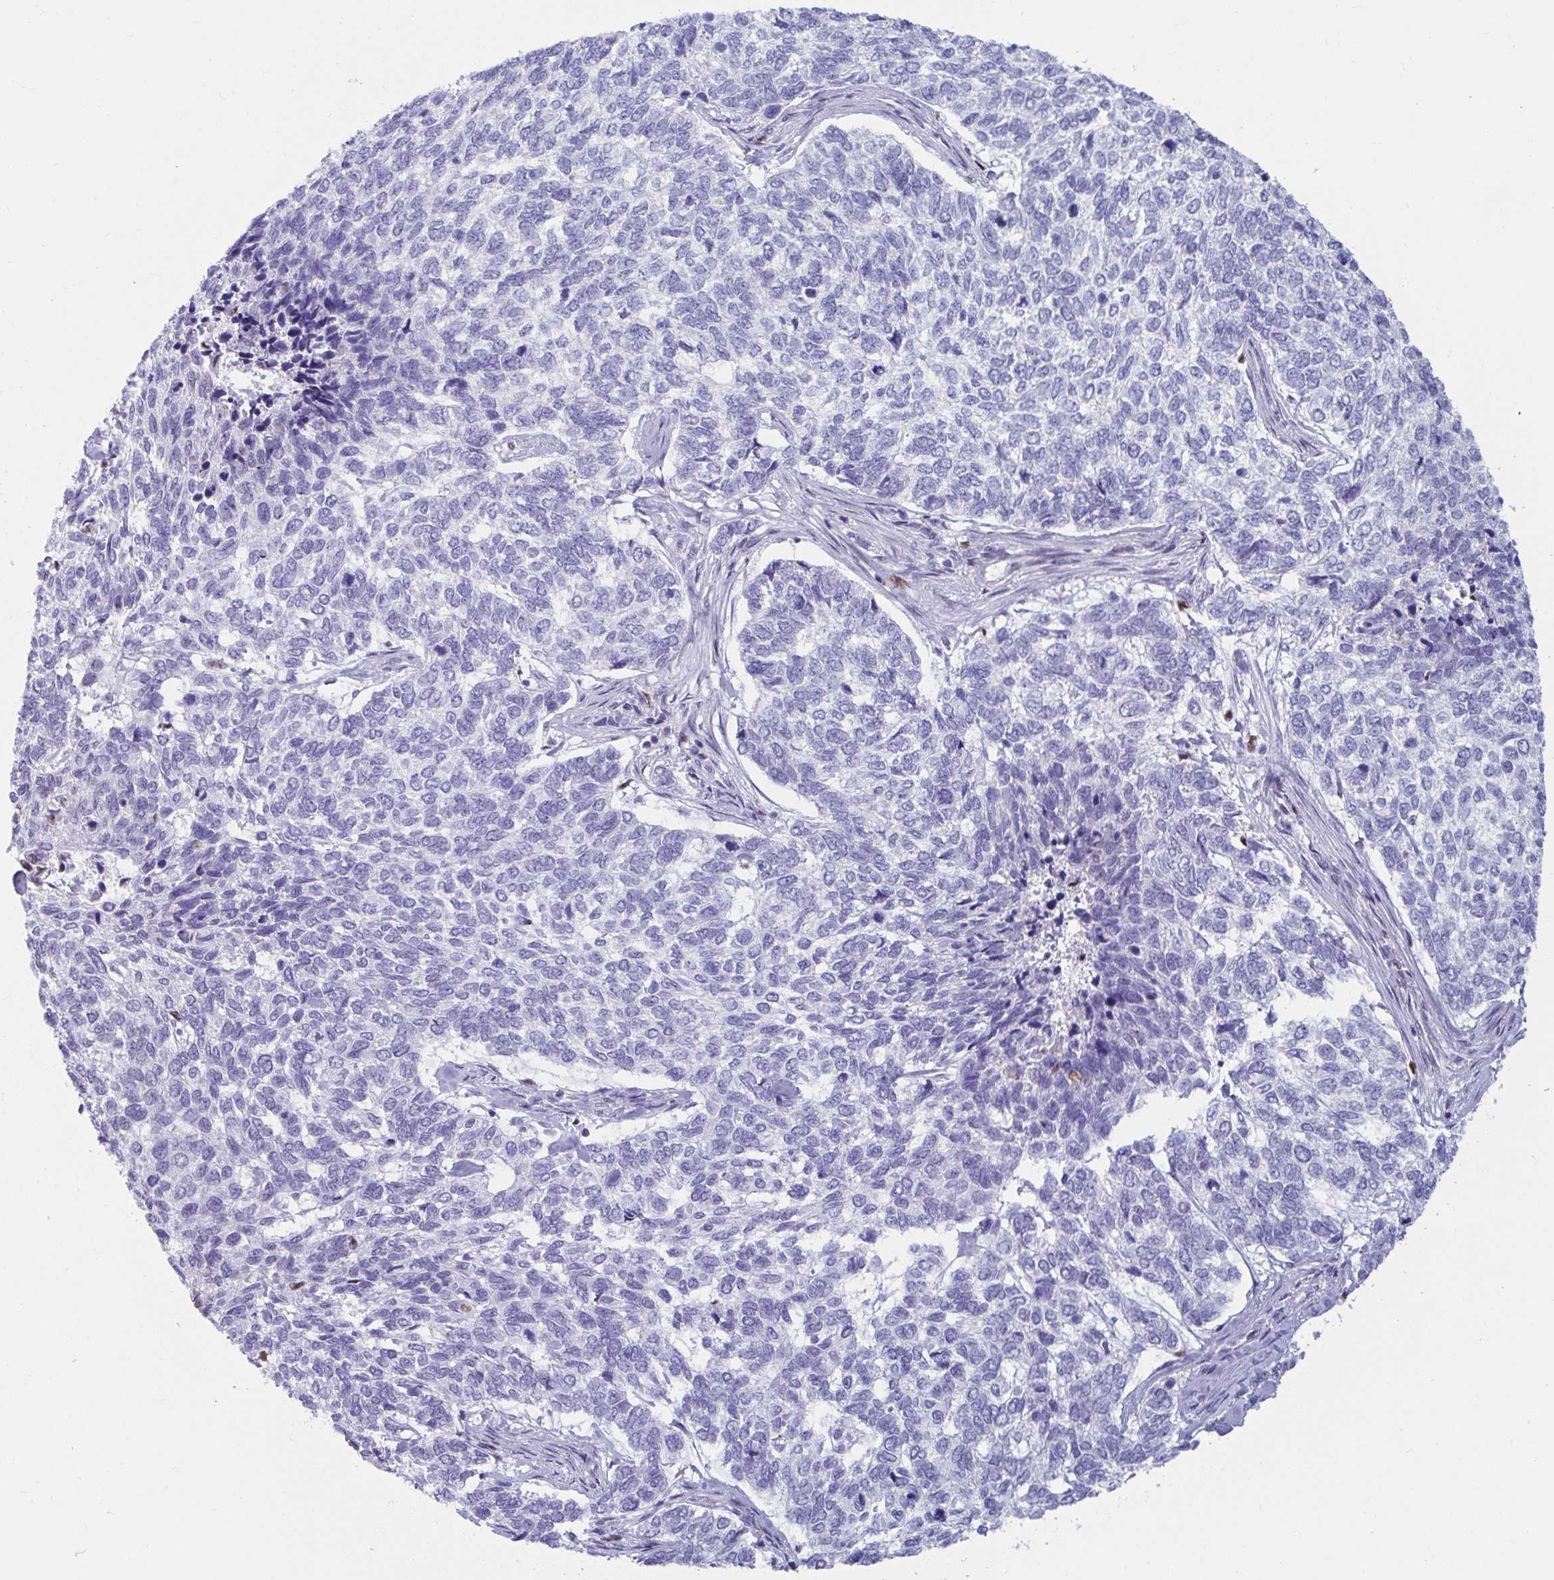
{"staining": {"intensity": "negative", "quantity": "none", "location": "none"}, "tissue": "skin cancer", "cell_type": "Tumor cells", "image_type": "cancer", "snomed": [{"axis": "morphology", "description": "Basal cell carcinoma"}, {"axis": "topography", "description": "Skin"}], "caption": "This is a micrograph of immunohistochemistry staining of skin cancer (basal cell carcinoma), which shows no staining in tumor cells.", "gene": "ZNF586", "patient": {"sex": "female", "age": 65}}